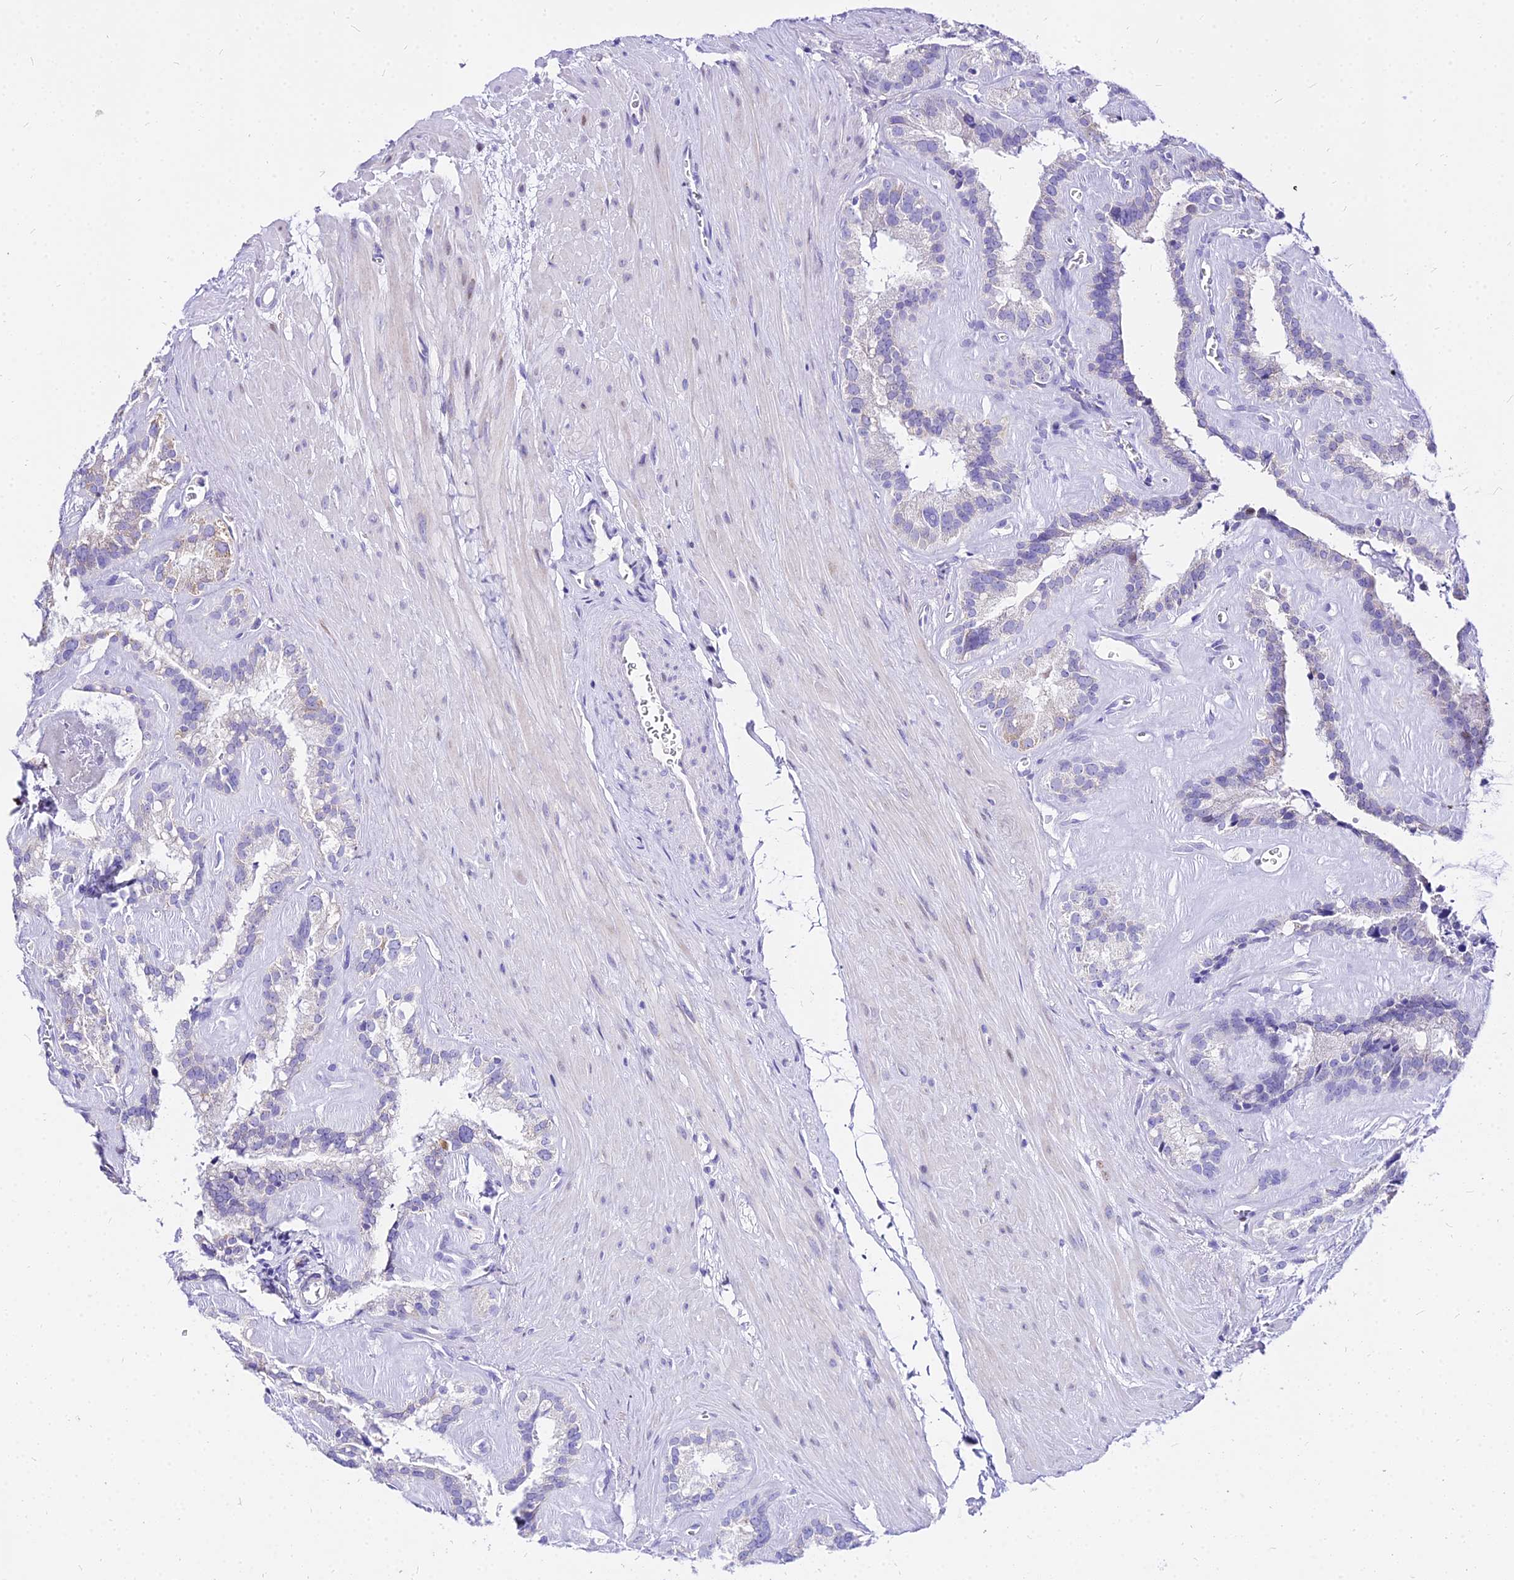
{"staining": {"intensity": "negative", "quantity": "none", "location": "none"}, "tissue": "seminal vesicle", "cell_type": "Glandular cells", "image_type": "normal", "snomed": [{"axis": "morphology", "description": "Normal tissue, NOS"}, {"axis": "topography", "description": "Prostate"}, {"axis": "topography", "description": "Seminal veicle"}], "caption": "DAB (3,3'-diaminobenzidine) immunohistochemical staining of unremarkable seminal vesicle displays no significant positivity in glandular cells. (DAB IHC visualized using brightfield microscopy, high magnification).", "gene": "CARD18", "patient": {"sex": "male", "age": 59}}